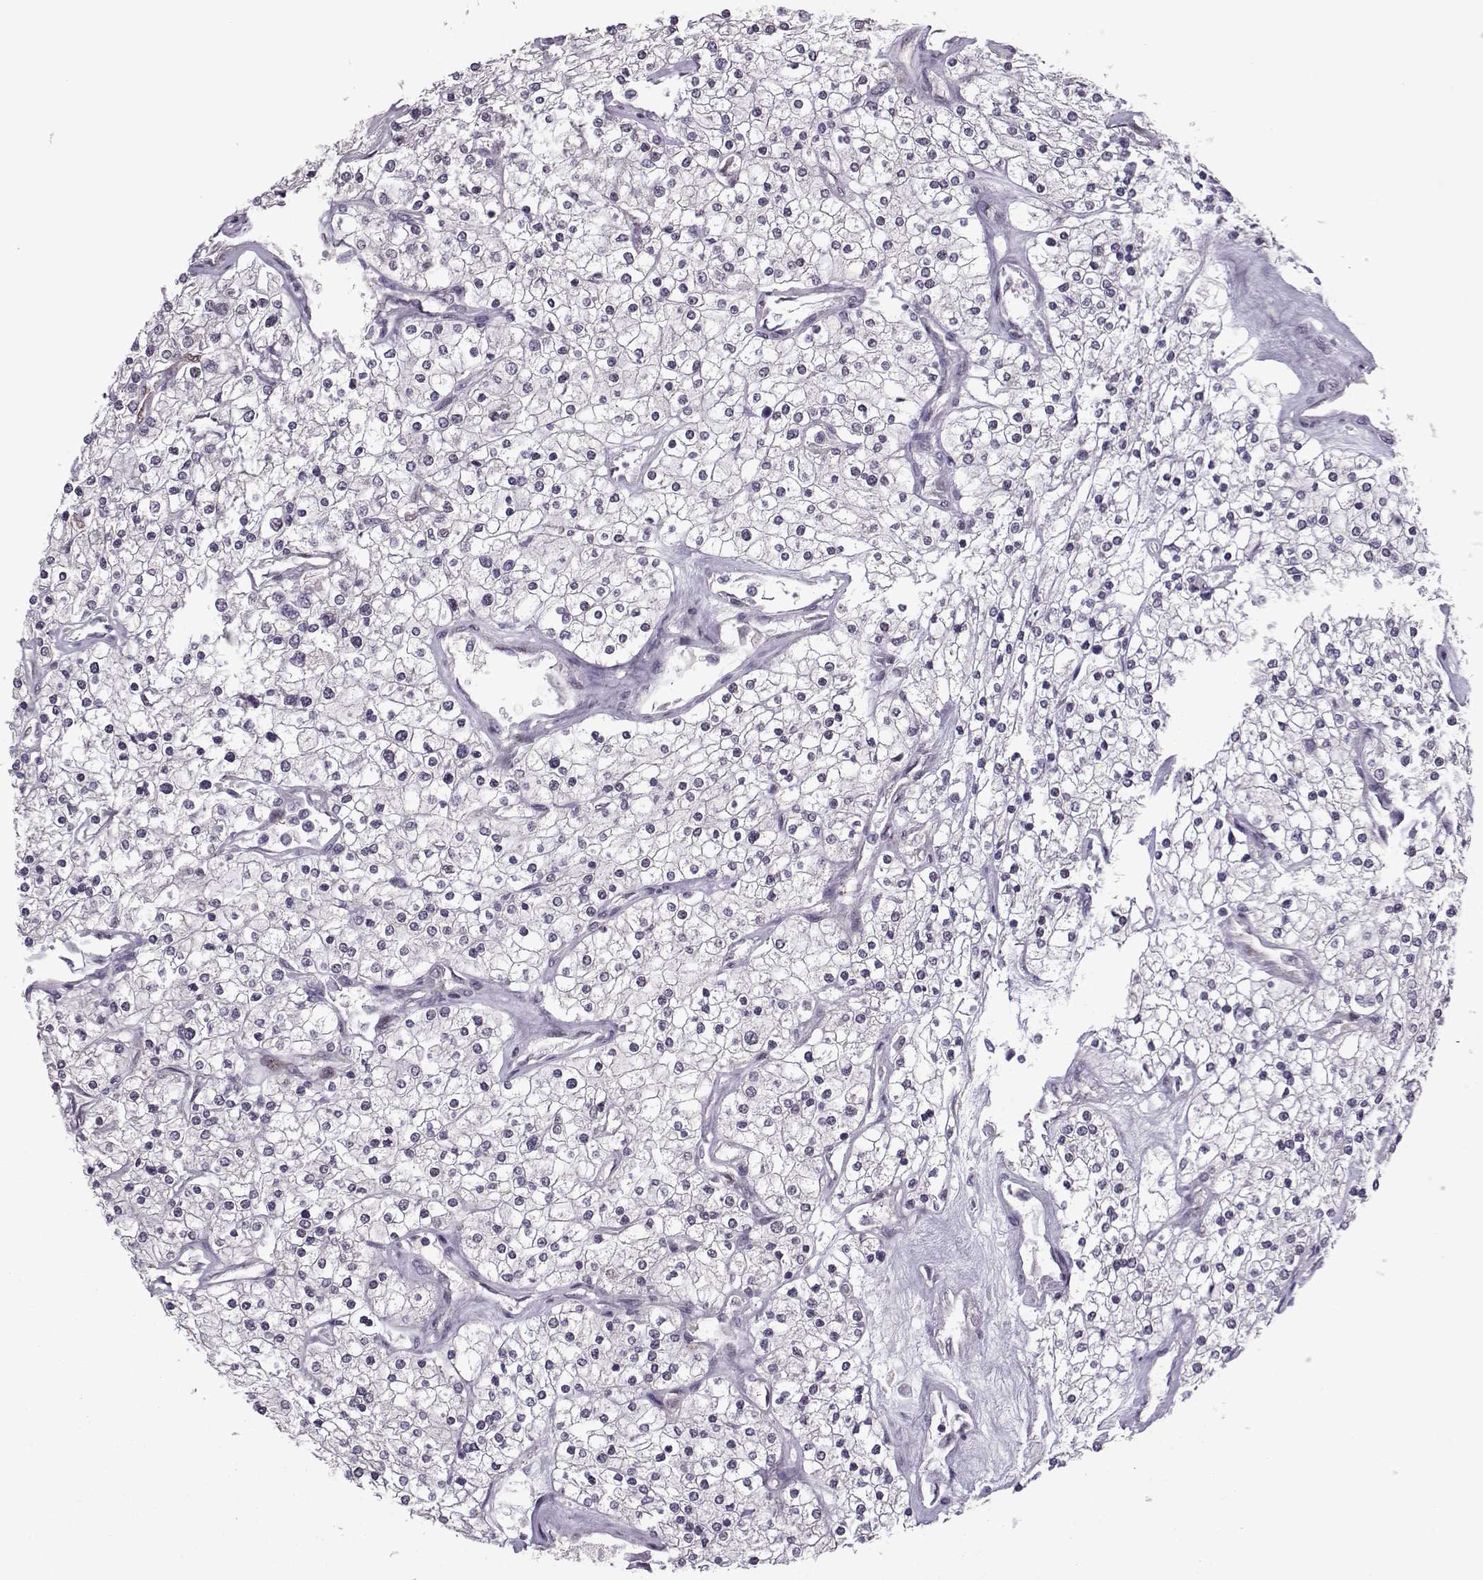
{"staining": {"intensity": "negative", "quantity": "none", "location": "none"}, "tissue": "renal cancer", "cell_type": "Tumor cells", "image_type": "cancer", "snomed": [{"axis": "morphology", "description": "Adenocarcinoma, NOS"}, {"axis": "topography", "description": "Kidney"}], "caption": "A photomicrograph of human renal cancer is negative for staining in tumor cells. (DAB immunohistochemistry visualized using brightfield microscopy, high magnification).", "gene": "CDK4", "patient": {"sex": "male", "age": 80}}